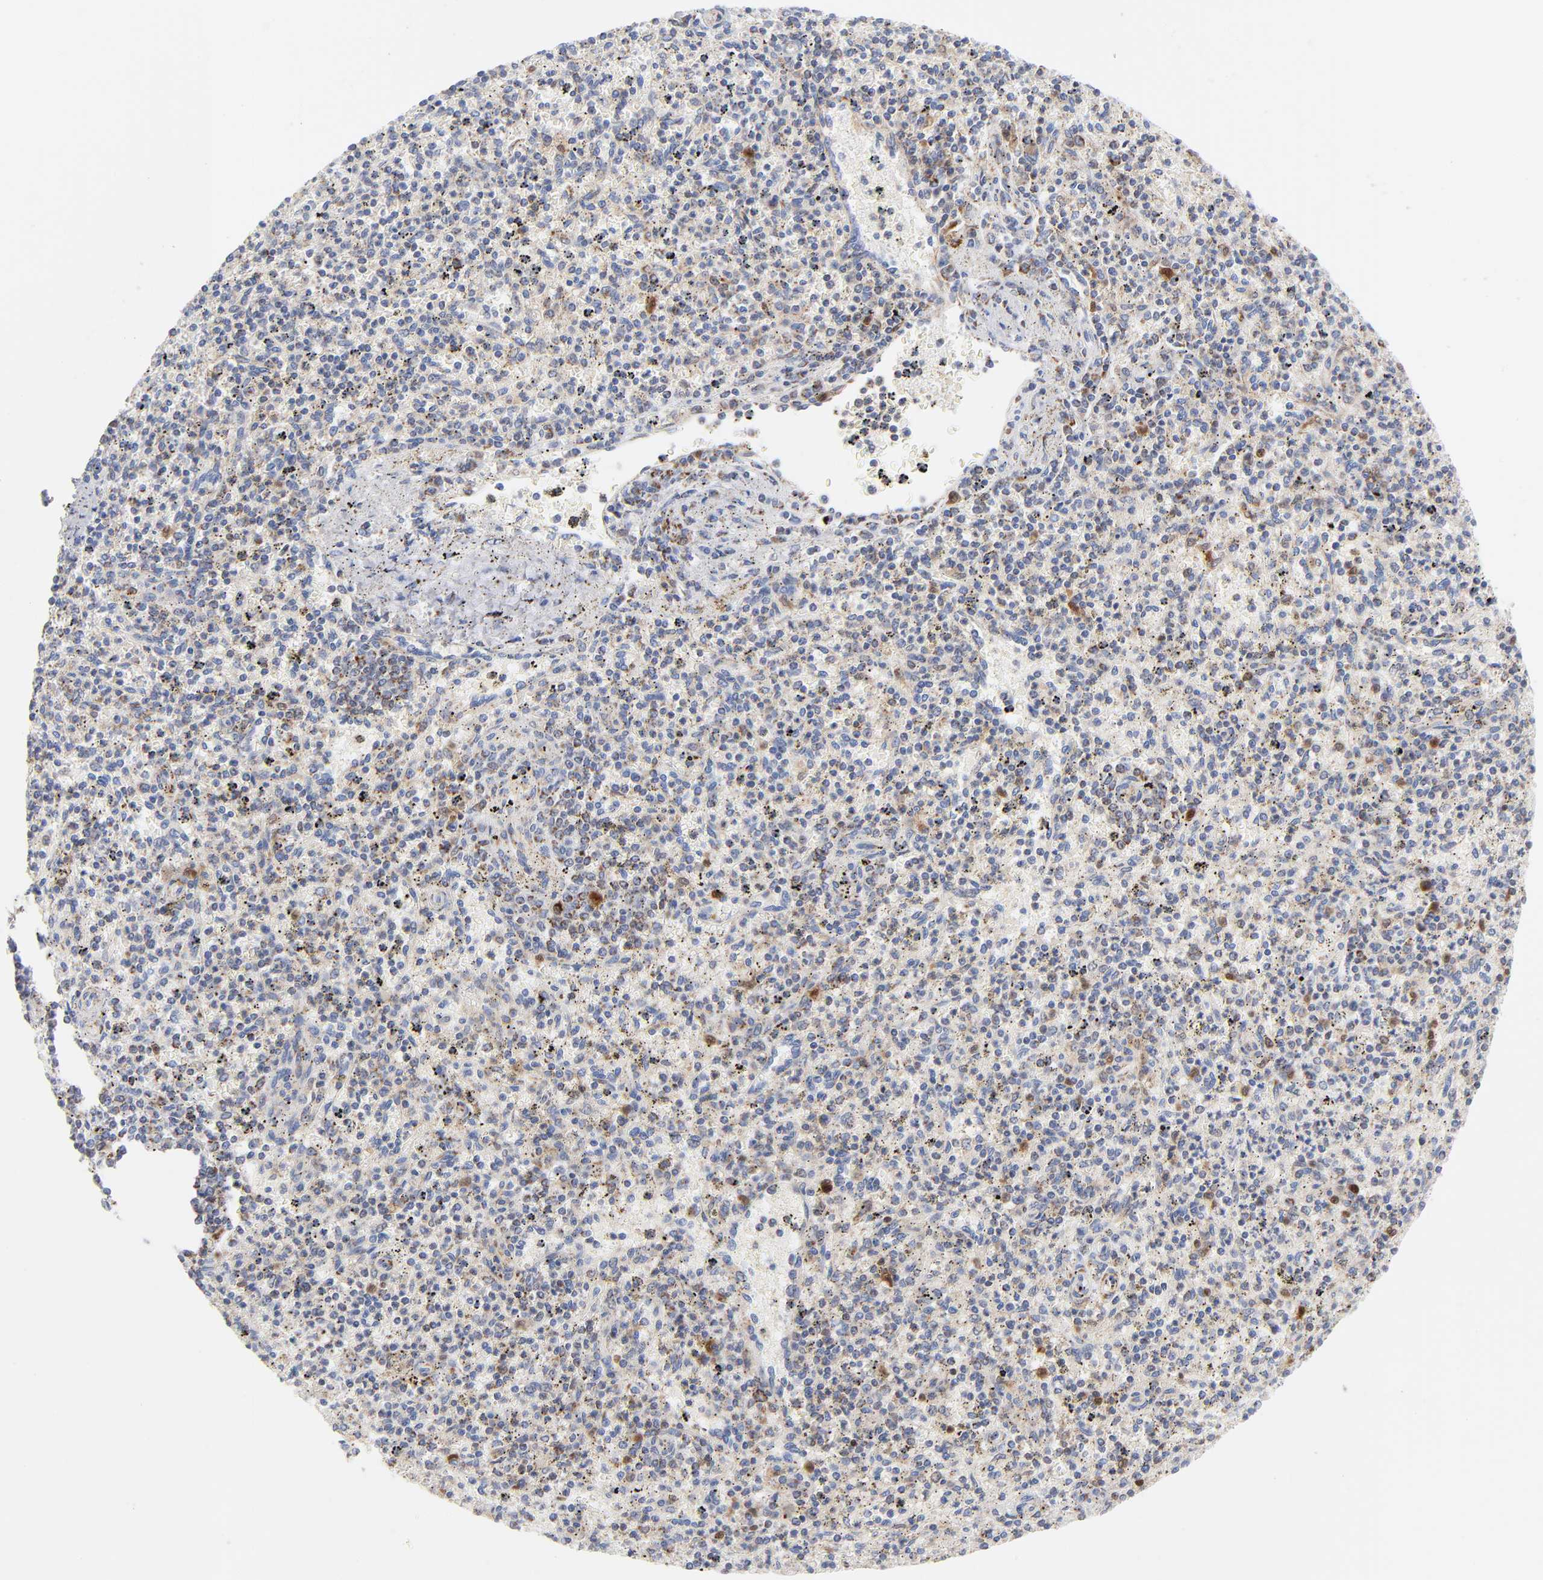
{"staining": {"intensity": "weak", "quantity": "25%-75%", "location": "cytoplasmic/membranous"}, "tissue": "spleen", "cell_type": "Cells in red pulp", "image_type": "normal", "snomed": [{"axis": "morphology", "description": "Normal tissue, NOS"}, {"axis": "topography", "description": "Spleen"}], "caption": "Immunohistochemical staining of unremarkable human spleen reveals low levels of weak cytoplasmic/membranous staining in approximately 25%-75% of cells in red pulp. The protein is stained brown, and the nuclei are stained in blue (DAB IHC with brightfield microscopy, high magnification).", "gene": "DIABLO", "patient": {"sex": "male", "age": 72}}